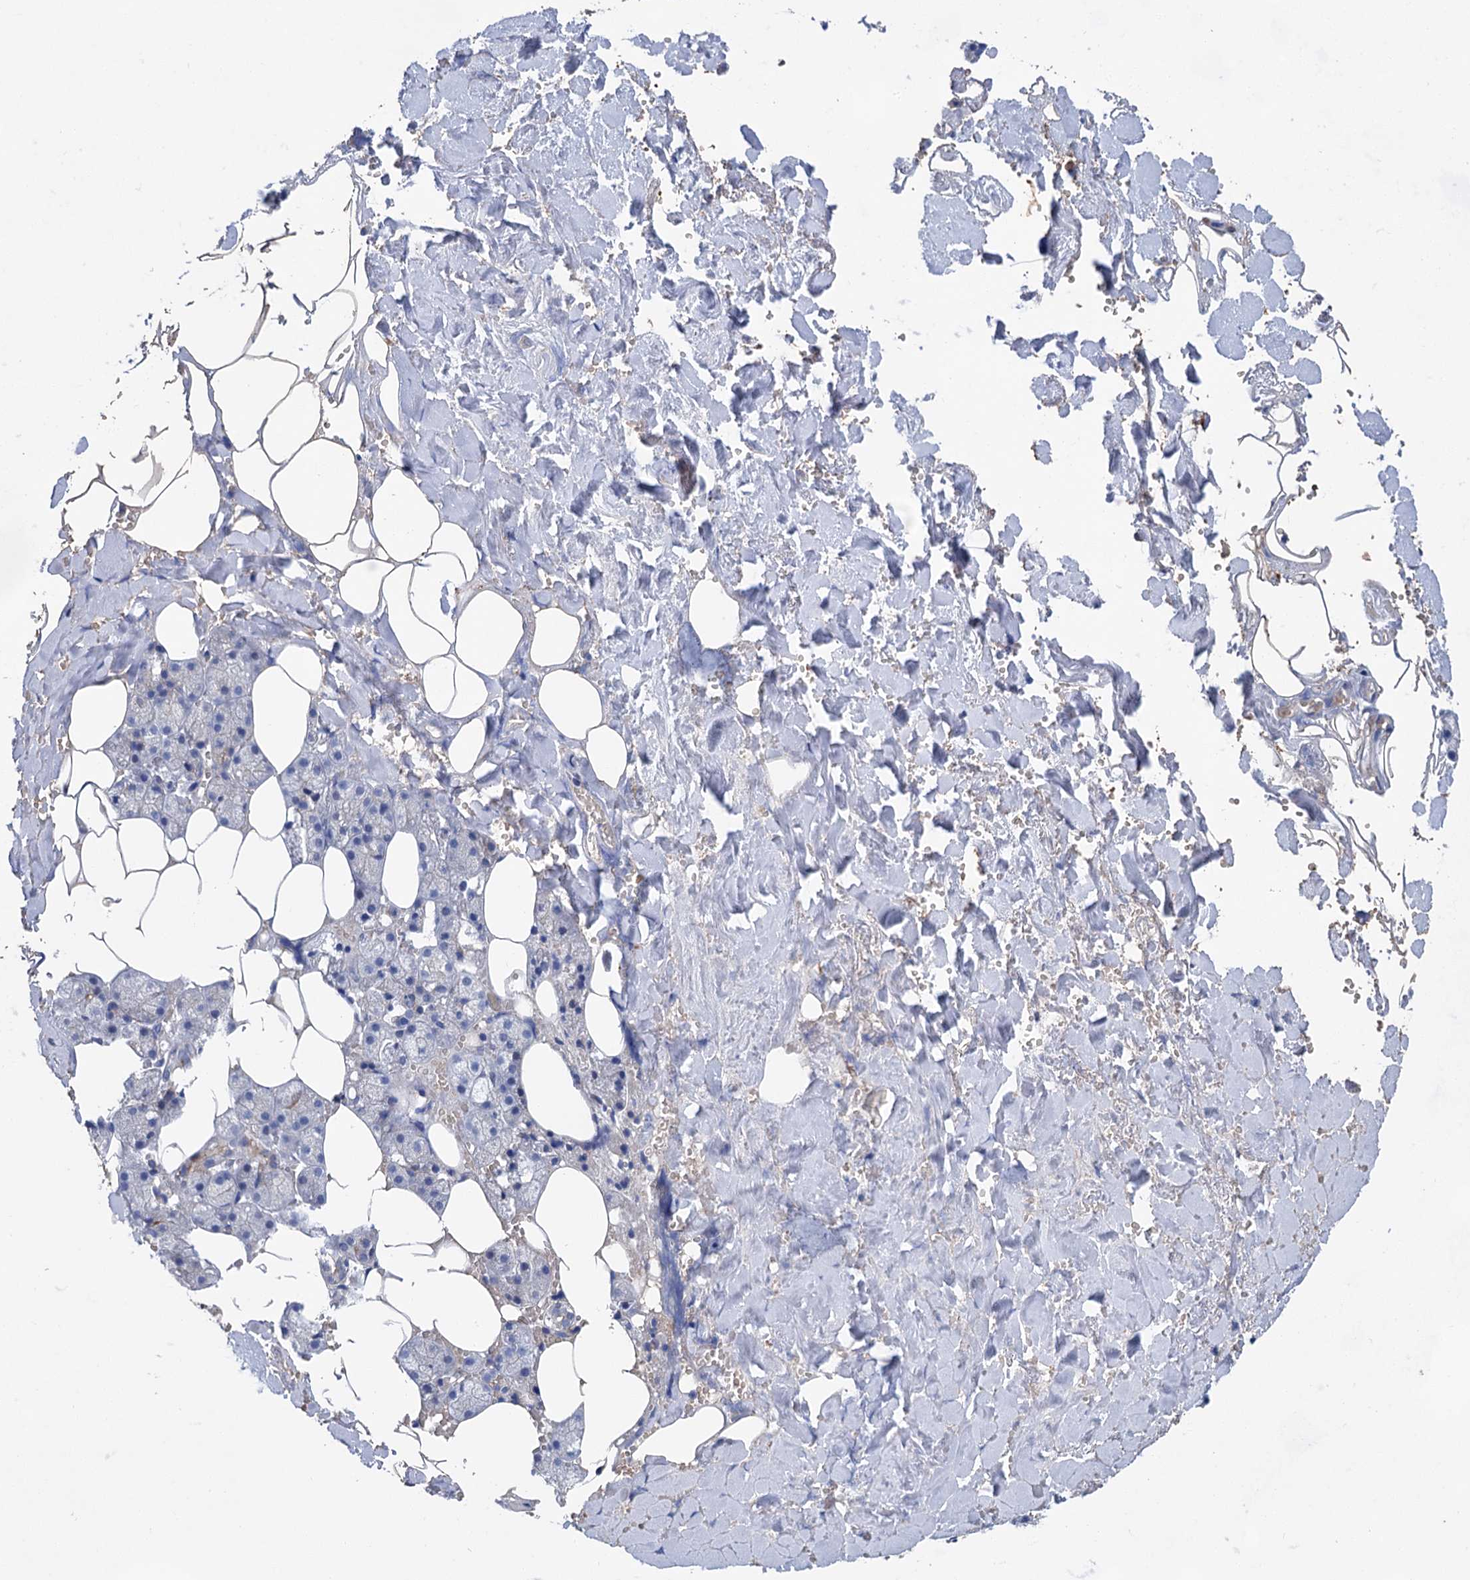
{"staining": {"intensity": "negative", "quantity": "none", "location": "none"}, "tissue": "salivary gland", "cell_type": "Glandular cells", "image_type": "normal", "snomed": [{"axis": "morphology", "description": "Normal tissue, NOS"}, {"axis": "topography", "description": "Salivary gland"}], "caption": "IHC histopathology image of normal salivary gland: human salivary gland stained with DAB (3,3'-diaminobenzidine) shows no significant protein staining in glandular cells.", "gene": "GPR155", "patient": {"sex": "male", "age": 62}}